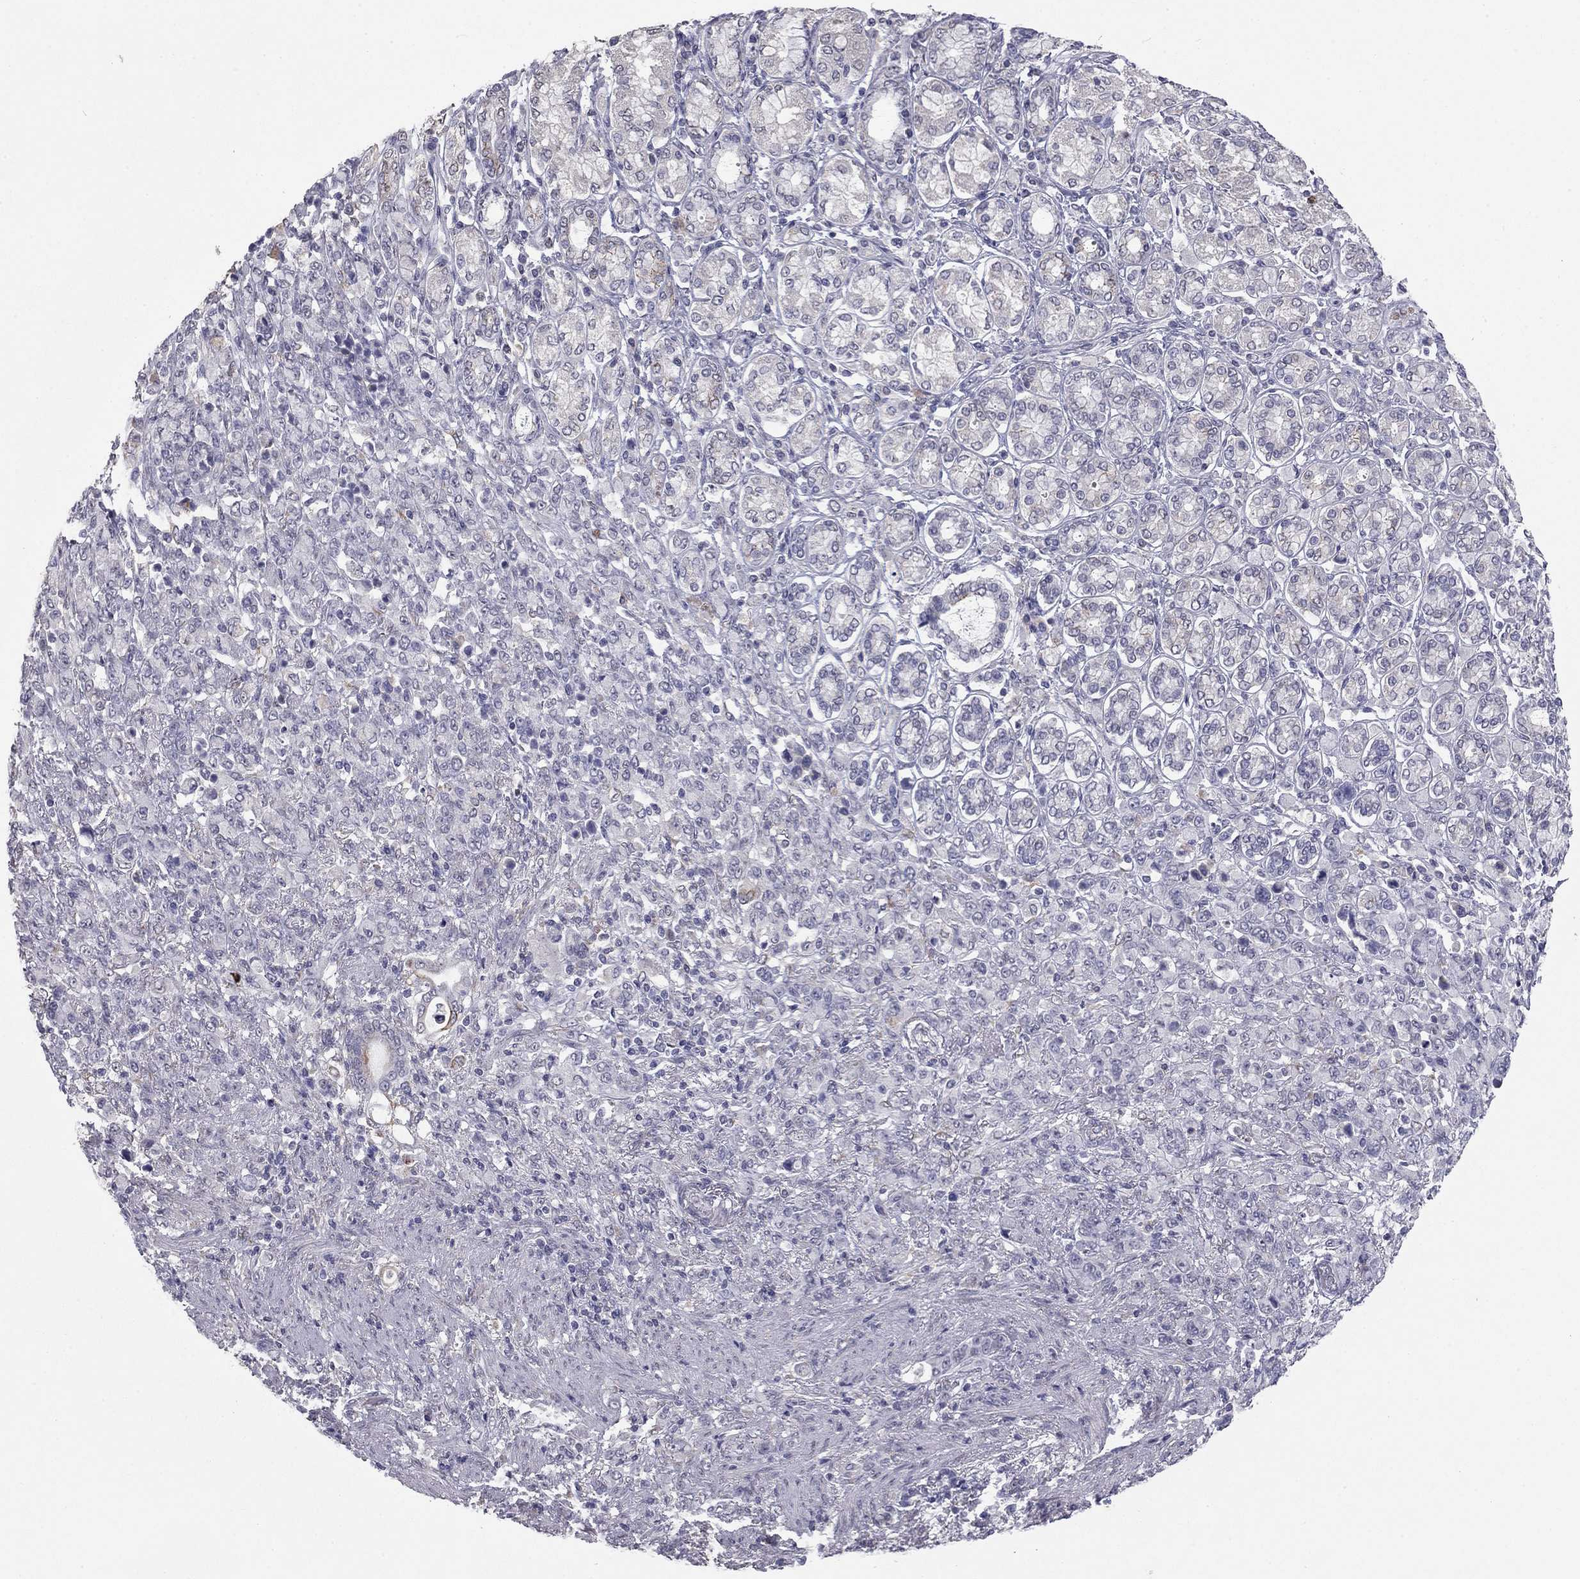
{"staining": {"intensity": "weak", "quantity": "<25%", "location": "cytoplasmic/membranous"}, "tissue": "stomach cancer", "cell_type": "Tumor cells", "image_type": "cancer", "snomed": [{"axis": "morphology", "description": "Normal tissue, NOS"}, {"axis": "morphology", "description": "Adenocarcinoma, NOS"}, {"axis": "topography", "description": "Stomach"}], "caption": "There is no significant expression in tumor cells of stomach cancer. The staining was performed using DAB to visualize the protein expression in brown, while the nuclei were stained in blue with hematoxylin (Magnification: 20x).", "gene": "PRRT2", "patient": {"sex": "female", "age": 79}}